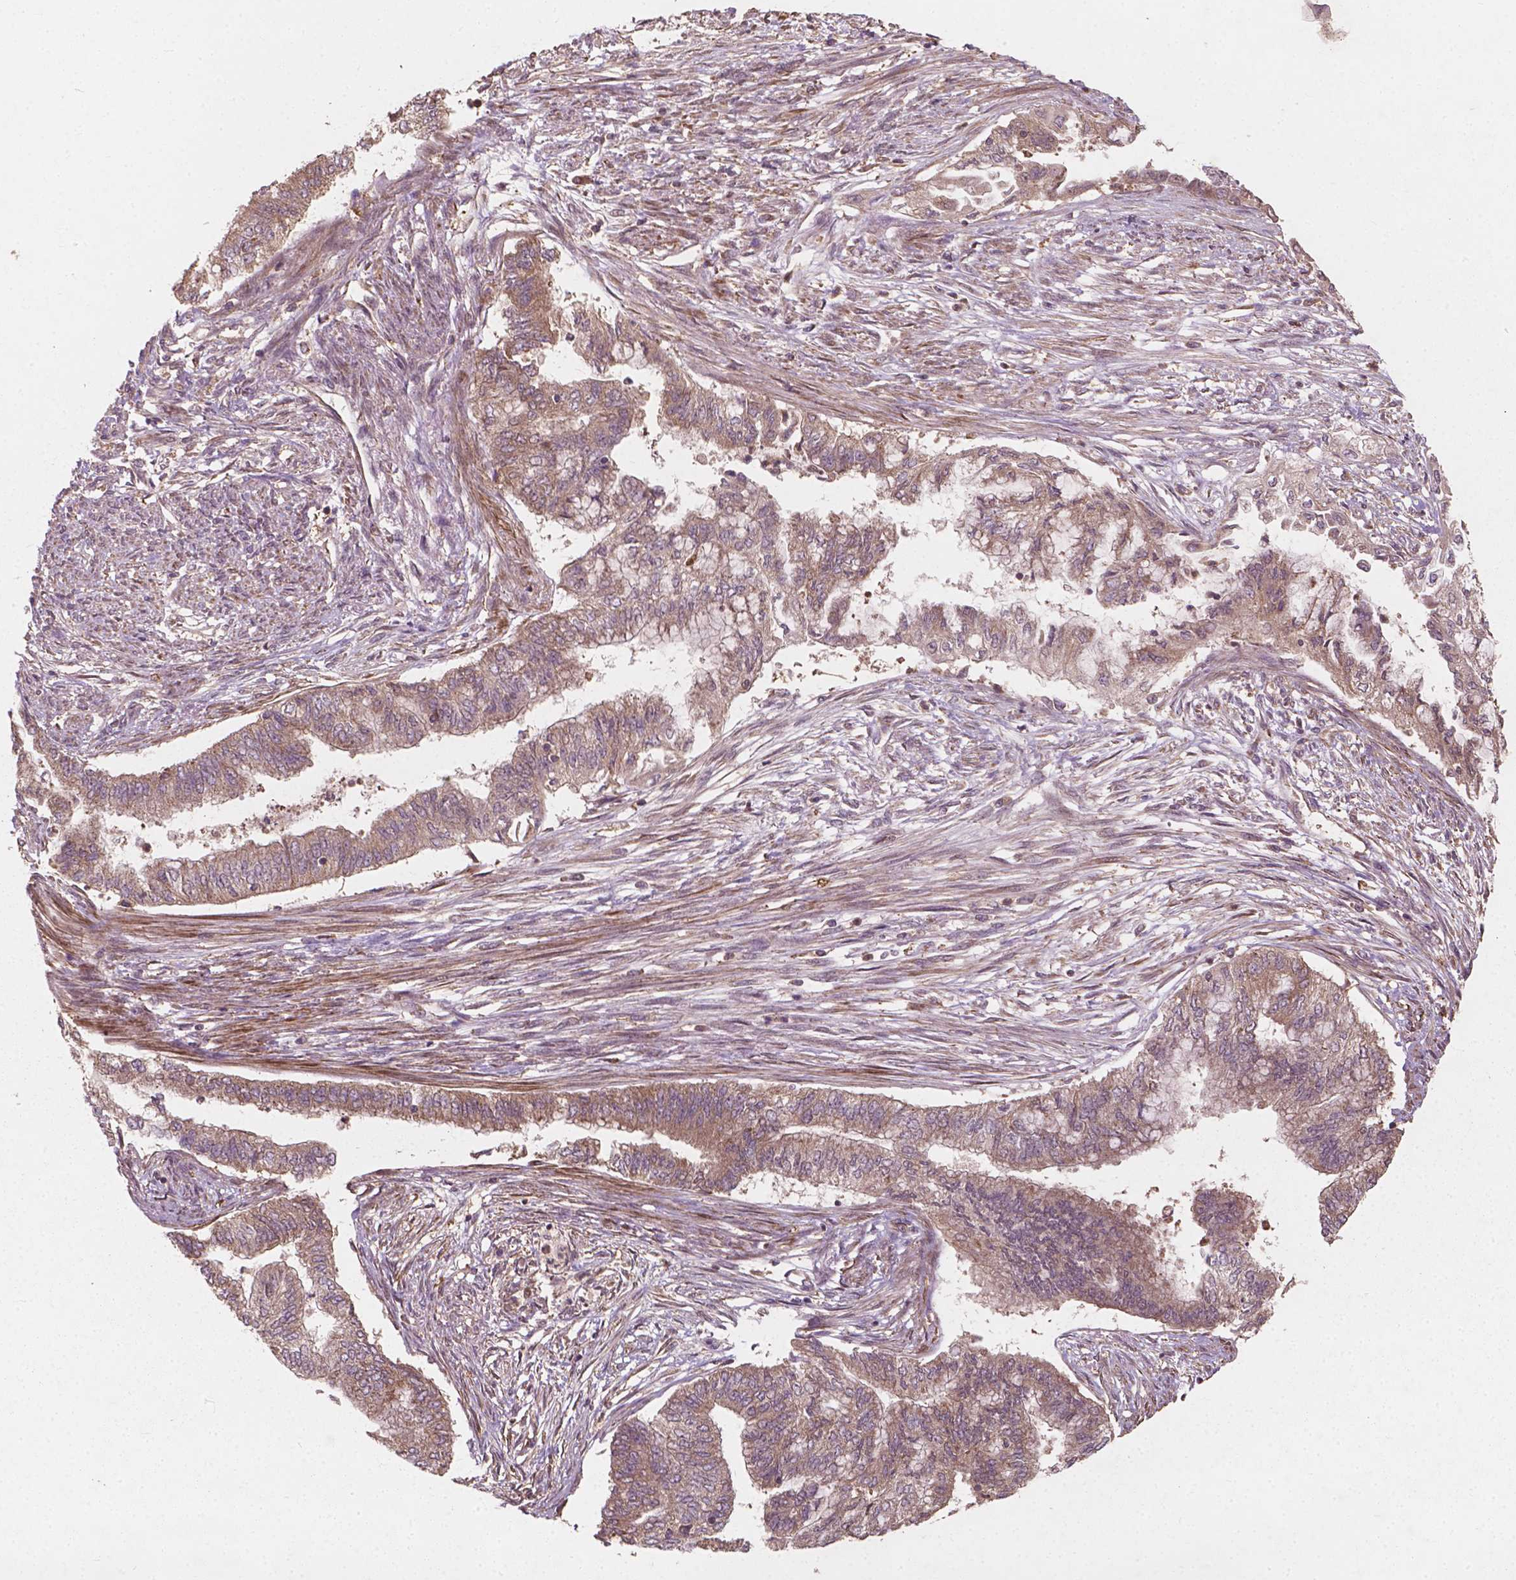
{"staining": {"intensity": "weak", "quantity": ">75%", "location": "cytoplasmic/membranous"}, "tissue": "endometrial cancer", "cell_type": "Tumor cells", "image_type": "cancer", "snomed": [{"axis": "morphology", "description": "Adenocarcinoma, NOS"}, {"axis": "topography", "description": "Endometrium"}], "caption": "Endometrial cancer (adenocarcinoma) stained with a brown dye exhibits weak cytoplasmic/membranous positive positivity in about >75% of tumor cells.", "gene": "CYFIP2", "patient": {"sex": "female", "age": 65}}